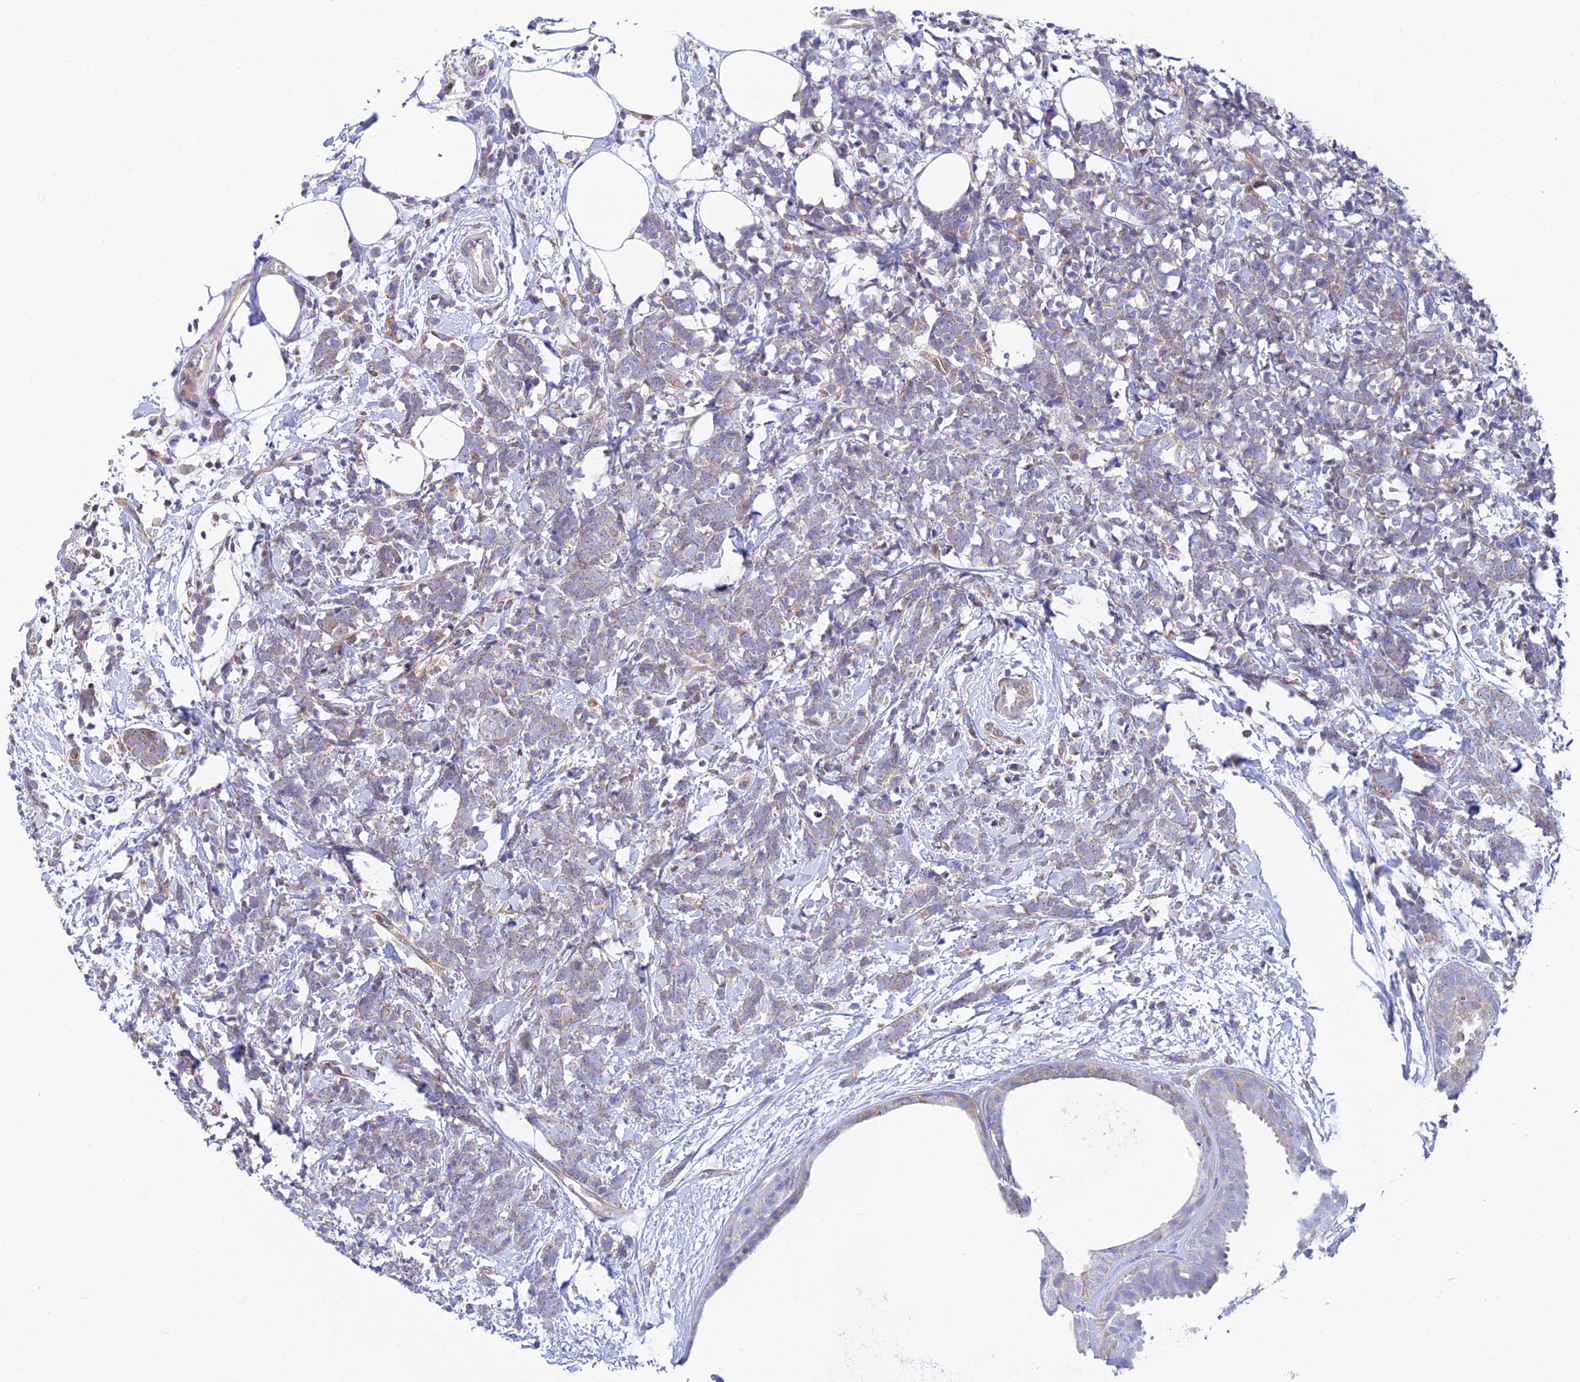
{"staining": {"intensity": "weak", "quantity": "<25%", "location": "cytoplasmic/membranous"}, "tissue": "breast cancer", "cell_type": "Tumor cells", "image_type": "cancer", "snomed": [{"axis": "morphology", "description": "Lobular carcinoma"}, {"axis": "topography", "description": "Breast"}], "caption": "Image shows no significant protein expression in tumor cells of lobular carcinoma (breast). (DAB (3,3'-diaminobenzidine) IHC, high magnification).", "gene": "LYSMD2", "patient": {"sex": "female", "age": 58}}